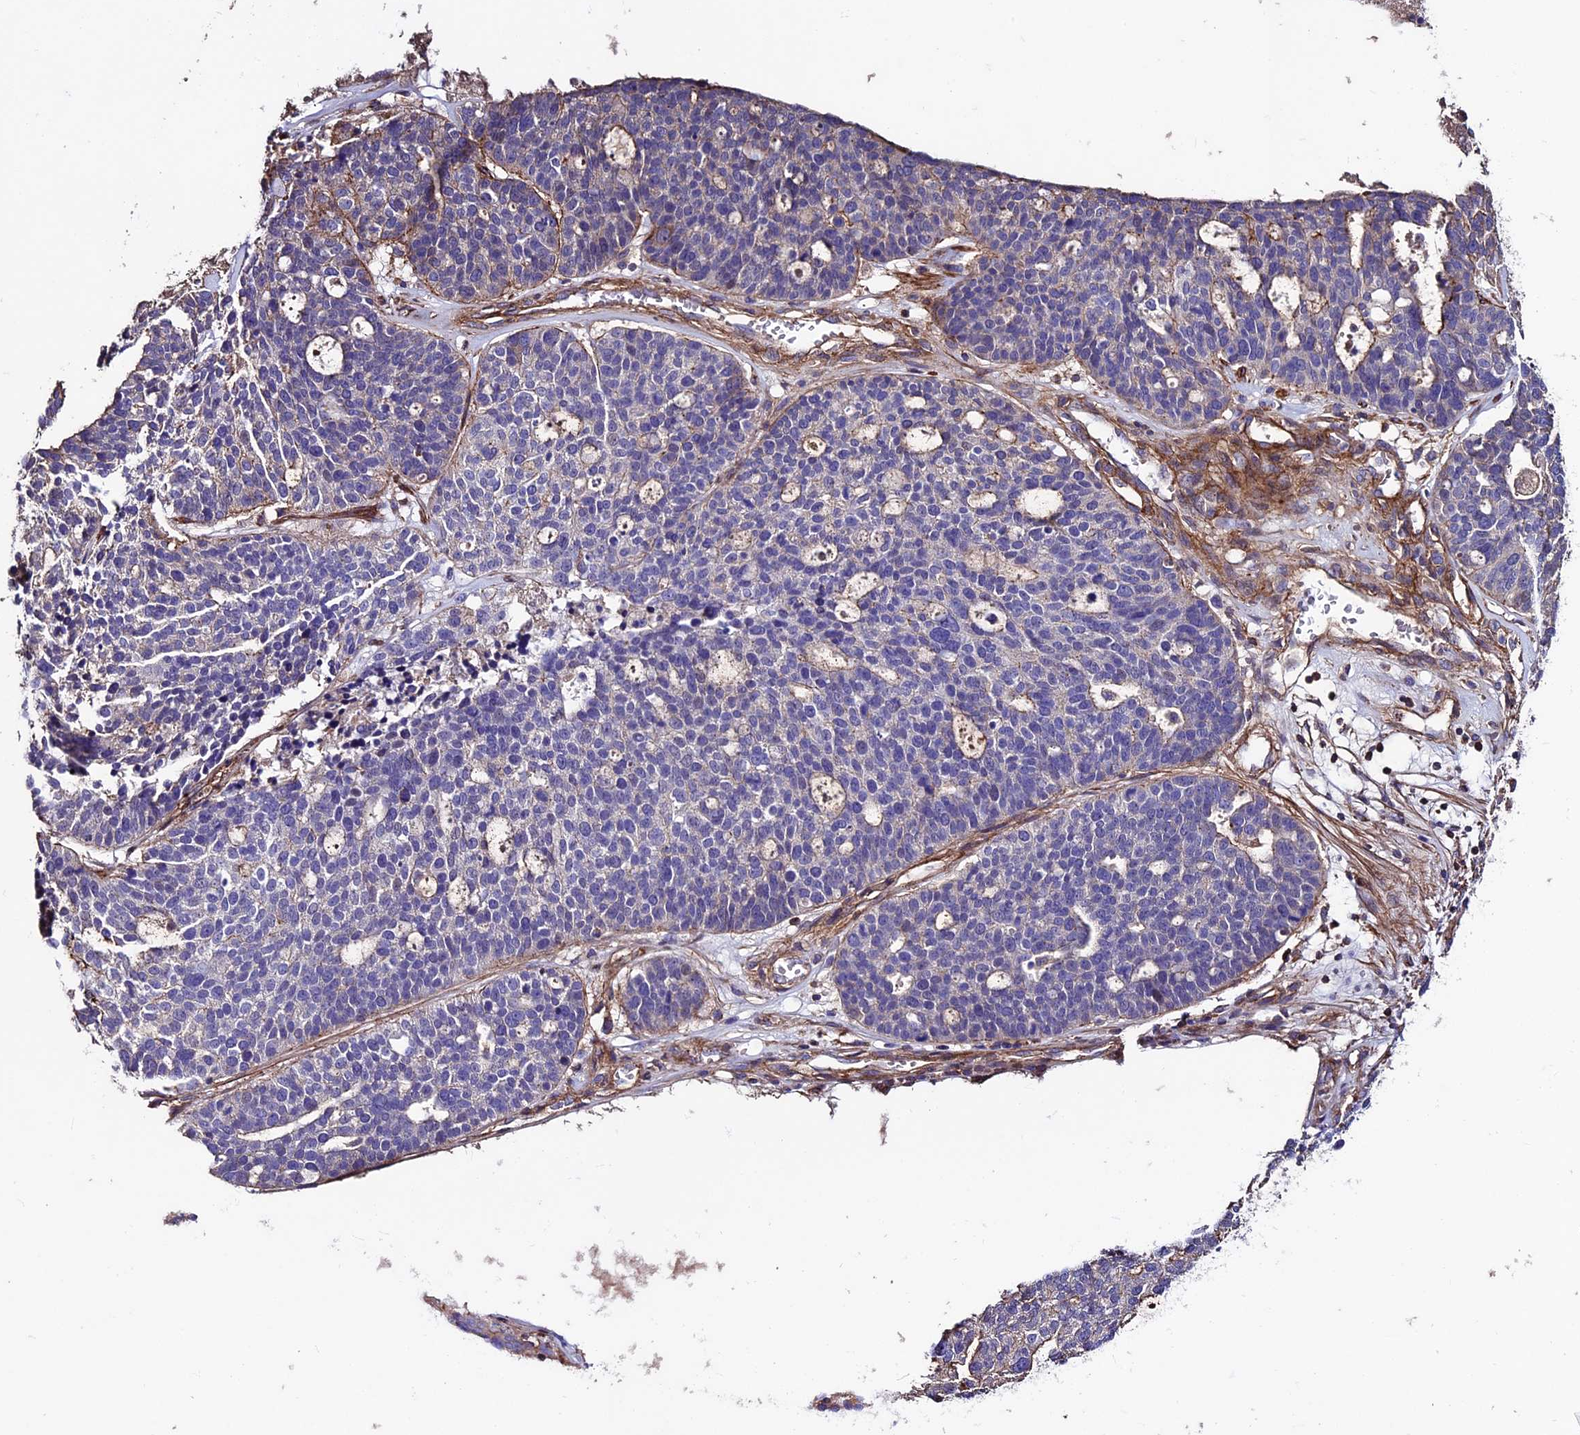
{"staining": {"intensity": "negative", "quantity": "none", "location": "none"}, "tissue": "ovarian cancer", "cell_type": "Tumor cells", "image_type": "cancer", "snomed": [{"axis": "morphology", "description": "Cystadenocarcinoma, serous, NOS"}, {"axis": "topography", "description": "Ovary"}], "caption": "This is a micrograph of IHC staining of ovarian cancer (serous cystadenocarcinoma), which shows no positivity in tumor cells.", "gene": "EVA1B", "patient": {"sex": "female", "age": 59}}